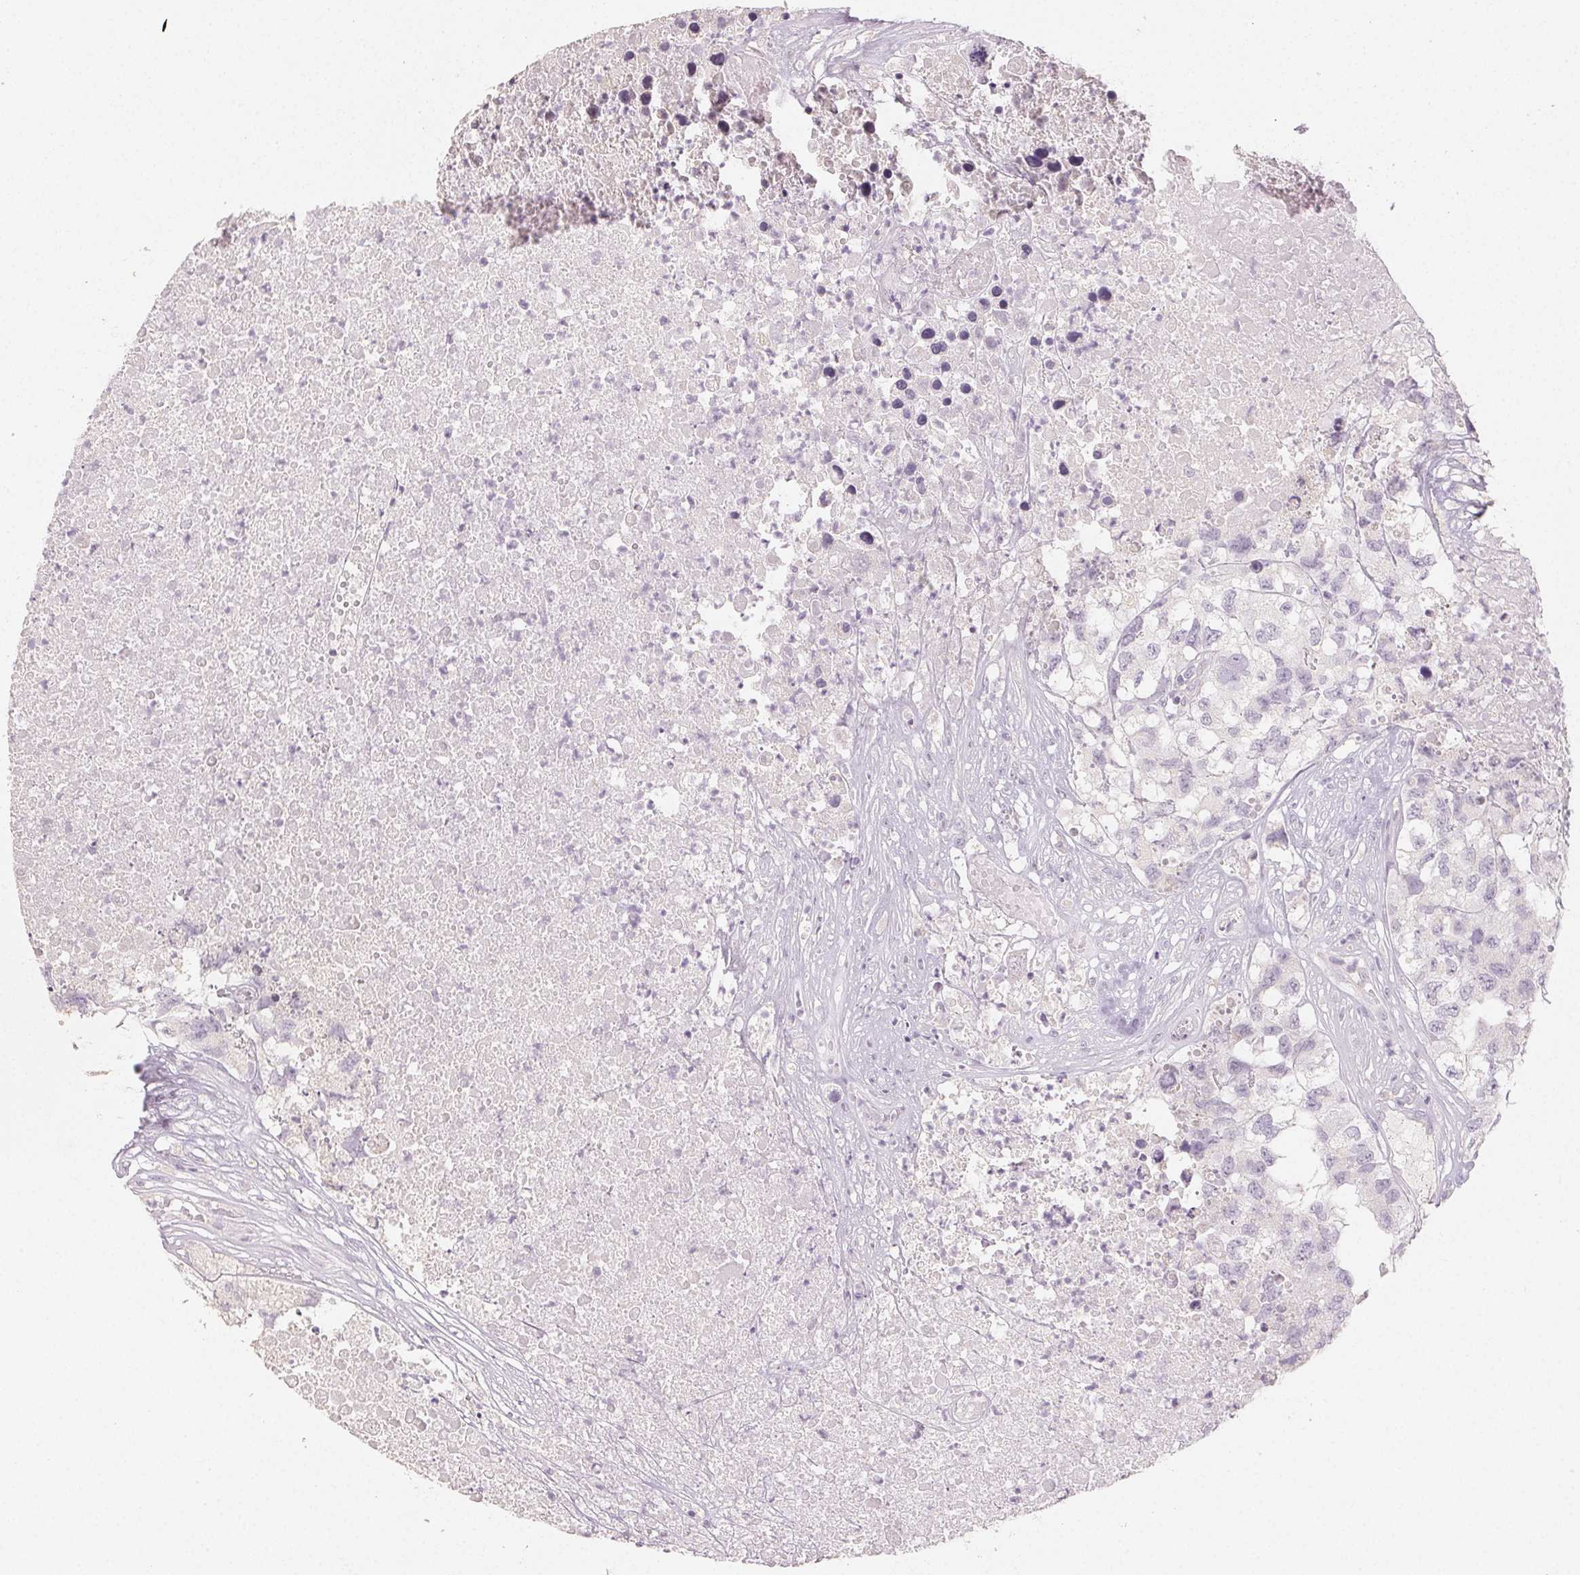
{"staining": {"intensity": "negative", "quantity": "none", "location": "none"}, "tissue": "testis cancer", "cell_type": "Tumor cells", "image_type": "cancer", "snomed": [{"axis": "morphology", "description": "Carcinoma, Embryonal, NOS"}, {"axis": "topography", "description": "Testis"}], "caption": "Testis cancer (embryonal carcinoma) stained for a protein using immunohistochemistry demonstrates no expression tumor cells.", "gene": "LVRN", "patient": {"sex": "male", "age": 83}}